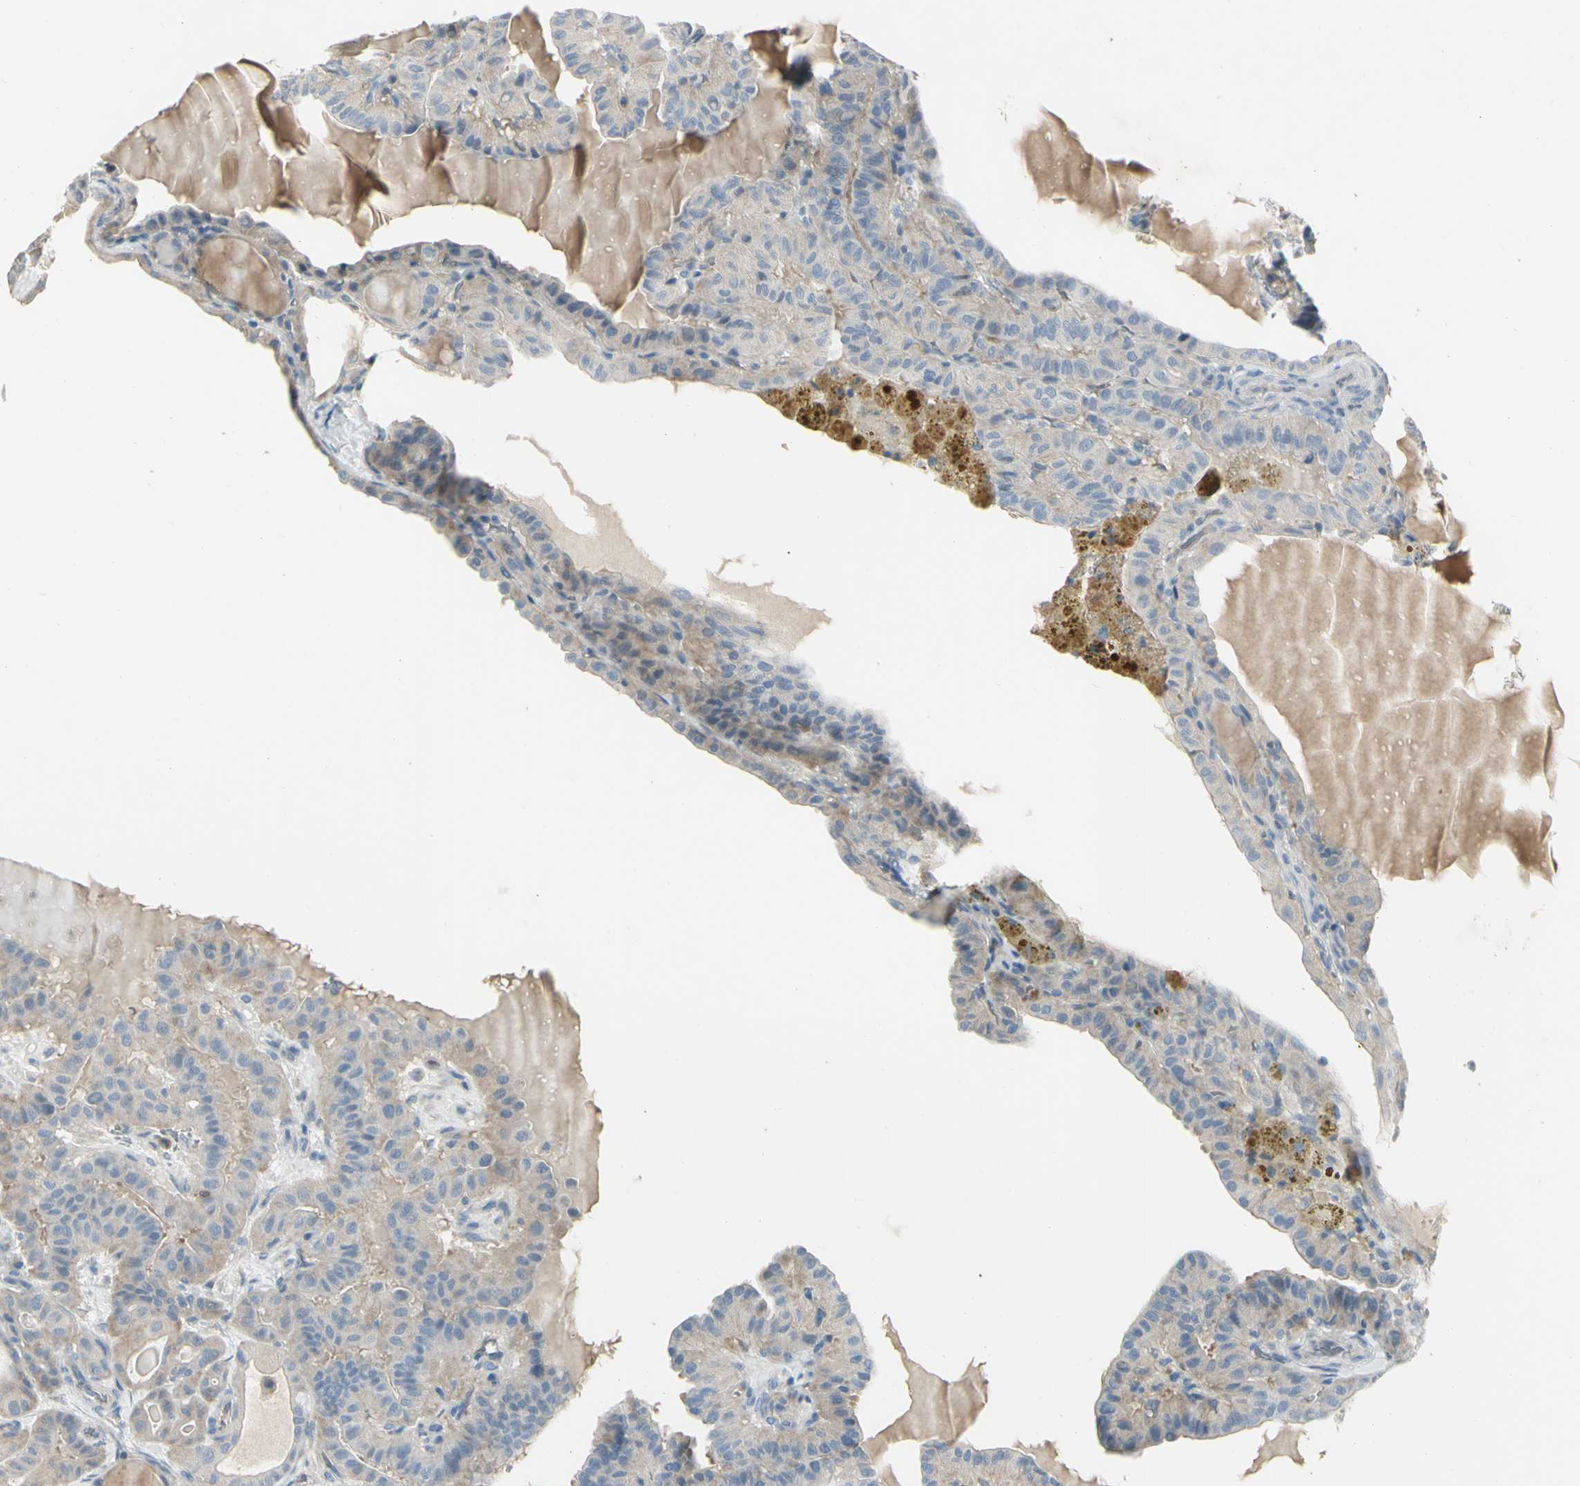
{"staining": {"intensity": "weak", "quantity": ">75%", "location": "cytoplasmic/membranous"}, "tissue": "thyroid cancer", "cell_type": "Tumor cells", "image_type": "cancer", "snomed": [{"axis": "morphology", "description": "Papillary adenocarcinoma, NOS"}, {"axis": "topography", "description": "Thyroid gland"}], "caption": "Brown immunohistochemical staining in human thyroid cancer (papillary adenocarcinoma) demonstrates weak cytoplasmic/membranous expression in approximately >75% of tumor cells. The staining was performed using DAB (3,3'-diaminobenzidine) to visualize the protein expression in brown, while the nuclei were stained in blue with hematoxylin (Magnification: 20x).", "gene": "CCNB2", "patient": {"sex": "male", "age": 77}}